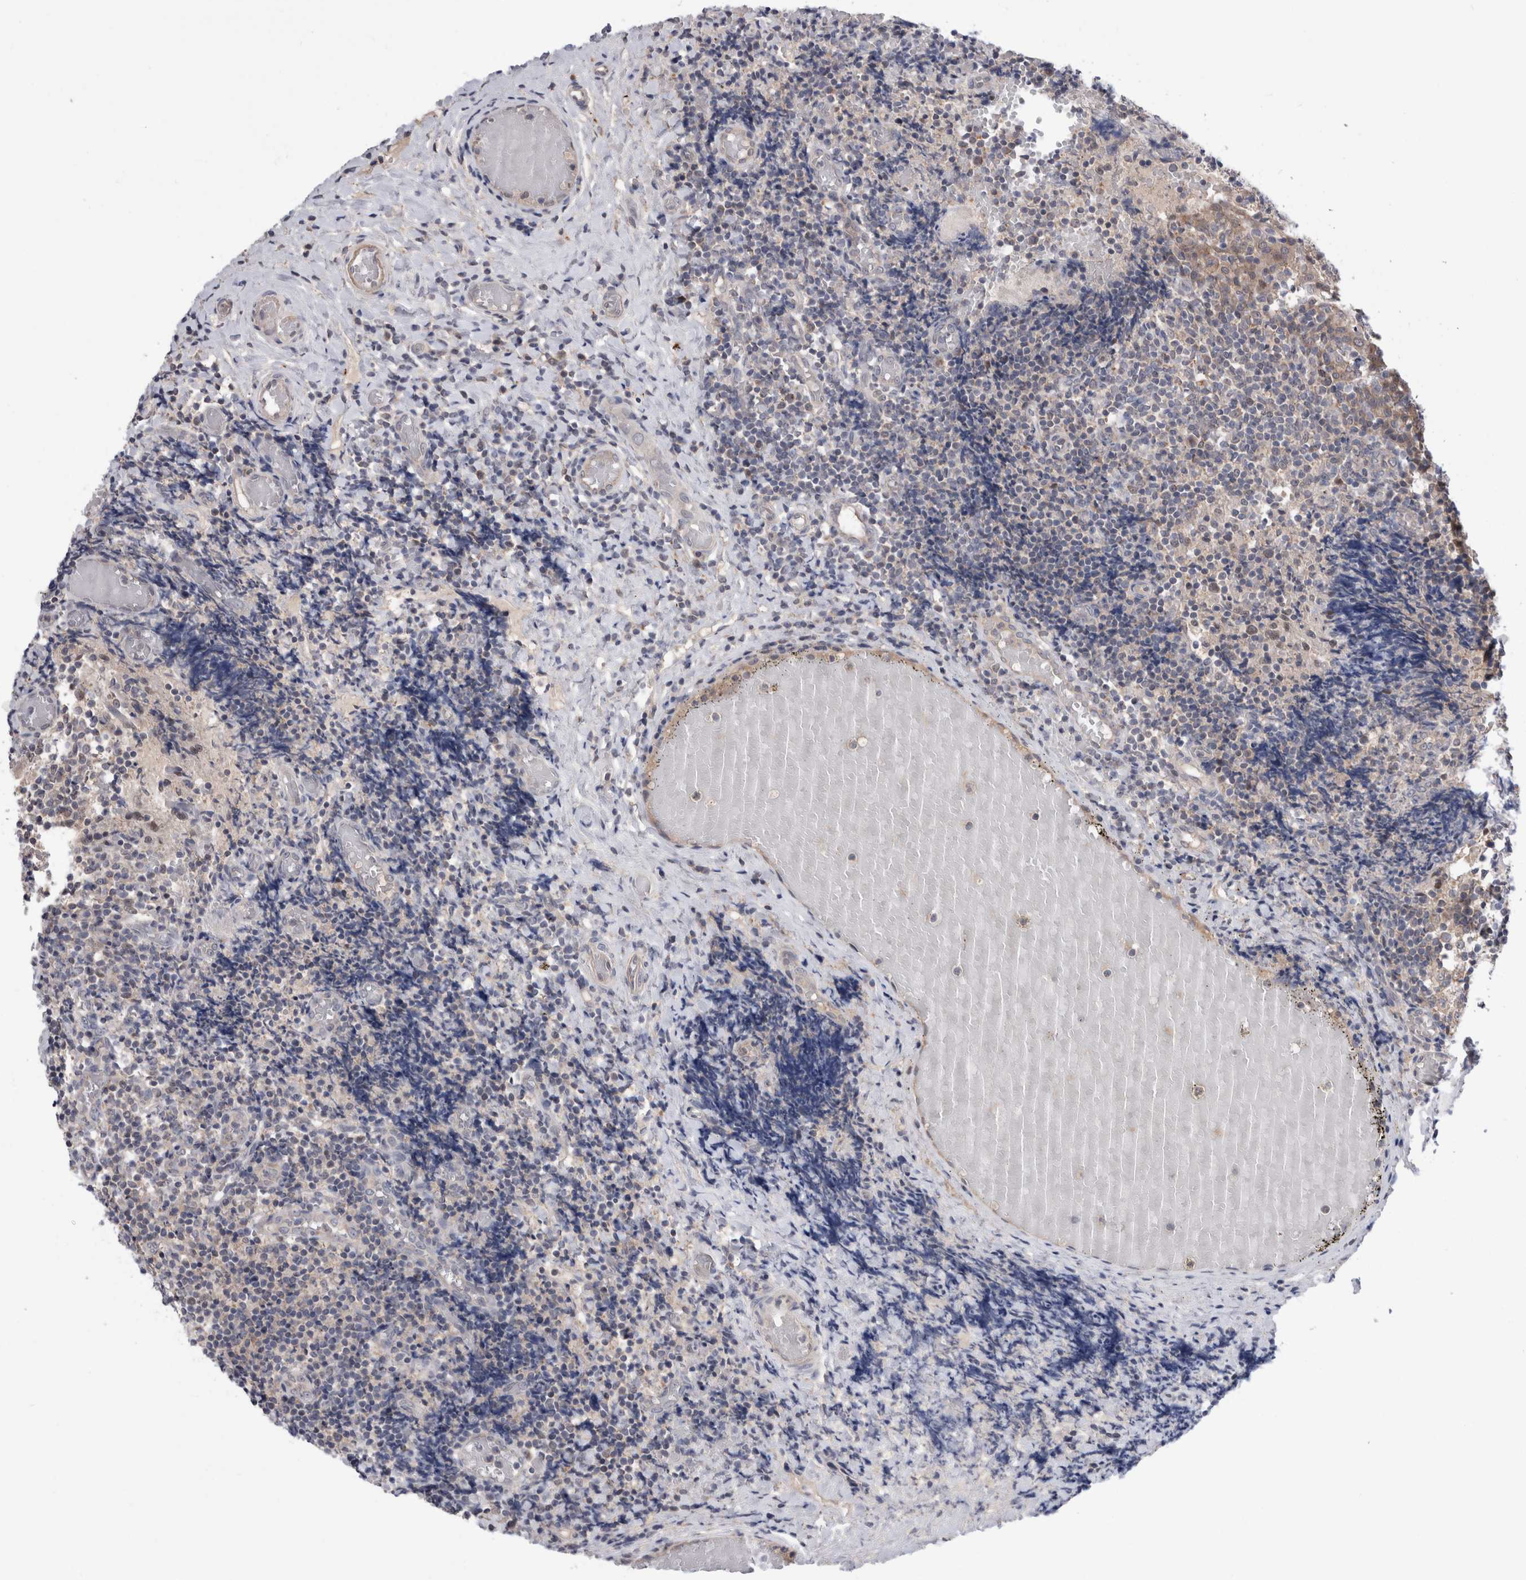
{"staining": {"intensity": "weak", "quantity": "25%-75%", "location": "cytoplasmic/membranous"}, "tissue": "tonsil", "cell_type": "Germinal center cells", "image_type": "normal", "snomed": [{"axis": "morphology", "description": "Normal tissue, NOS"}, {"axis": "topography", "description": "Tonsil"}], "caption": "Brown immunohistochemical staining in benign human tonsil demonstrates weak cytoplasmic/membranous staining in about 25%-75% of germinal center cells. (brown staining indicates protein expression, while blue staining denotes nuclei).", "gene": "MRPL37", "patient": {"sex": "female", "age": 19}}